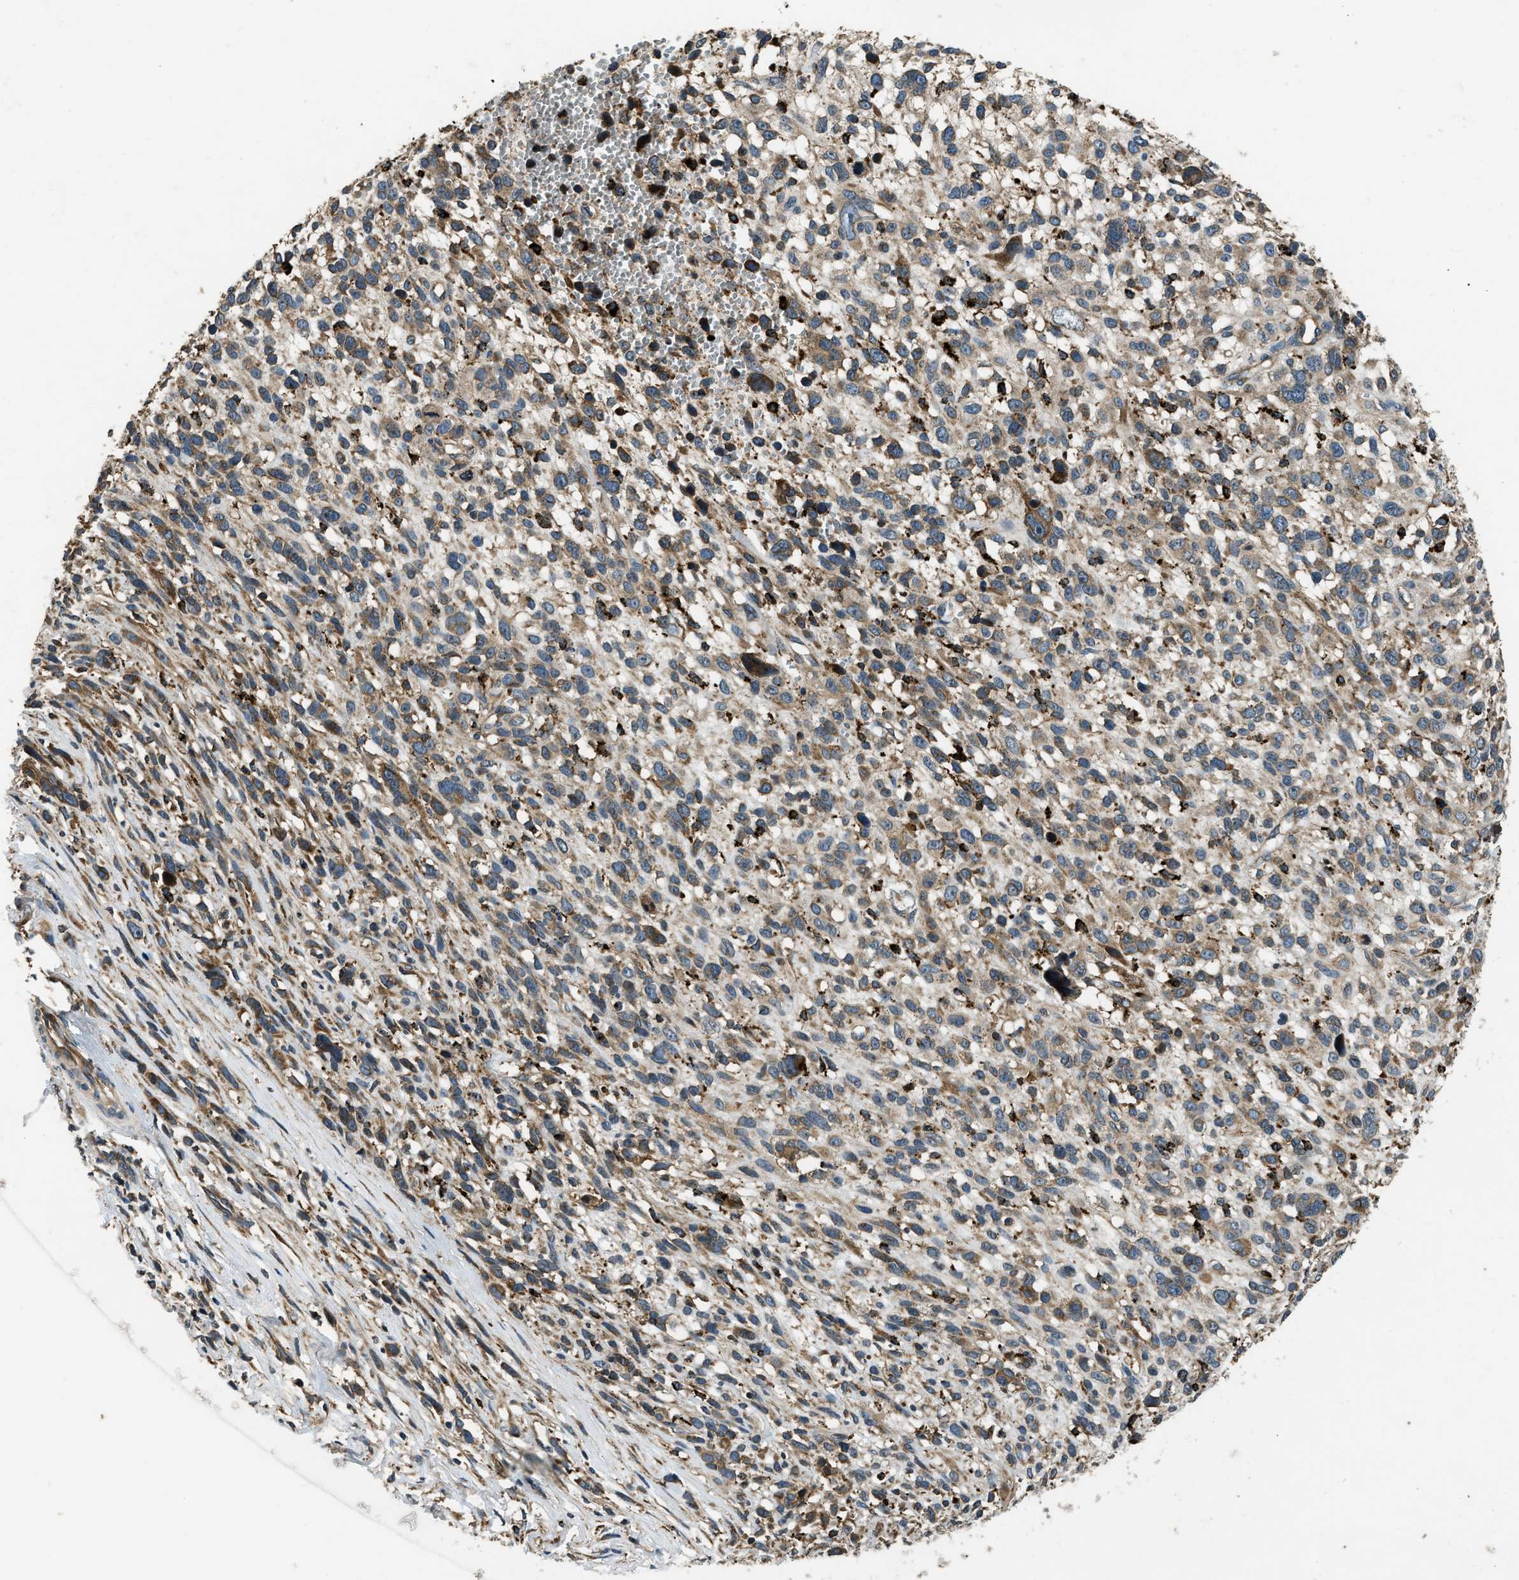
{"staining": {"intensity": "moderate", "quantity": ">75%", "location": "cytoplasmic/membranous"}, "tissue": "melanoma", "cell_type": "Tumor cells", "image_type": "cancer", "snomed": [{"axis": "morphology", "description": "Malignant melanoma, NOS"}, {"axis": "topography", "description": "Skin"}], "caption": "Melanoma was stained to show a protein in brown. There is medium levels of moderate cytoplasmic/membranous expression in about >75% of tumor cells. (DAB IHC, brown staining for protein, blue staining for nuclei).", "gene": "GGH", "patient": {"sex": "female", "age": 55}}